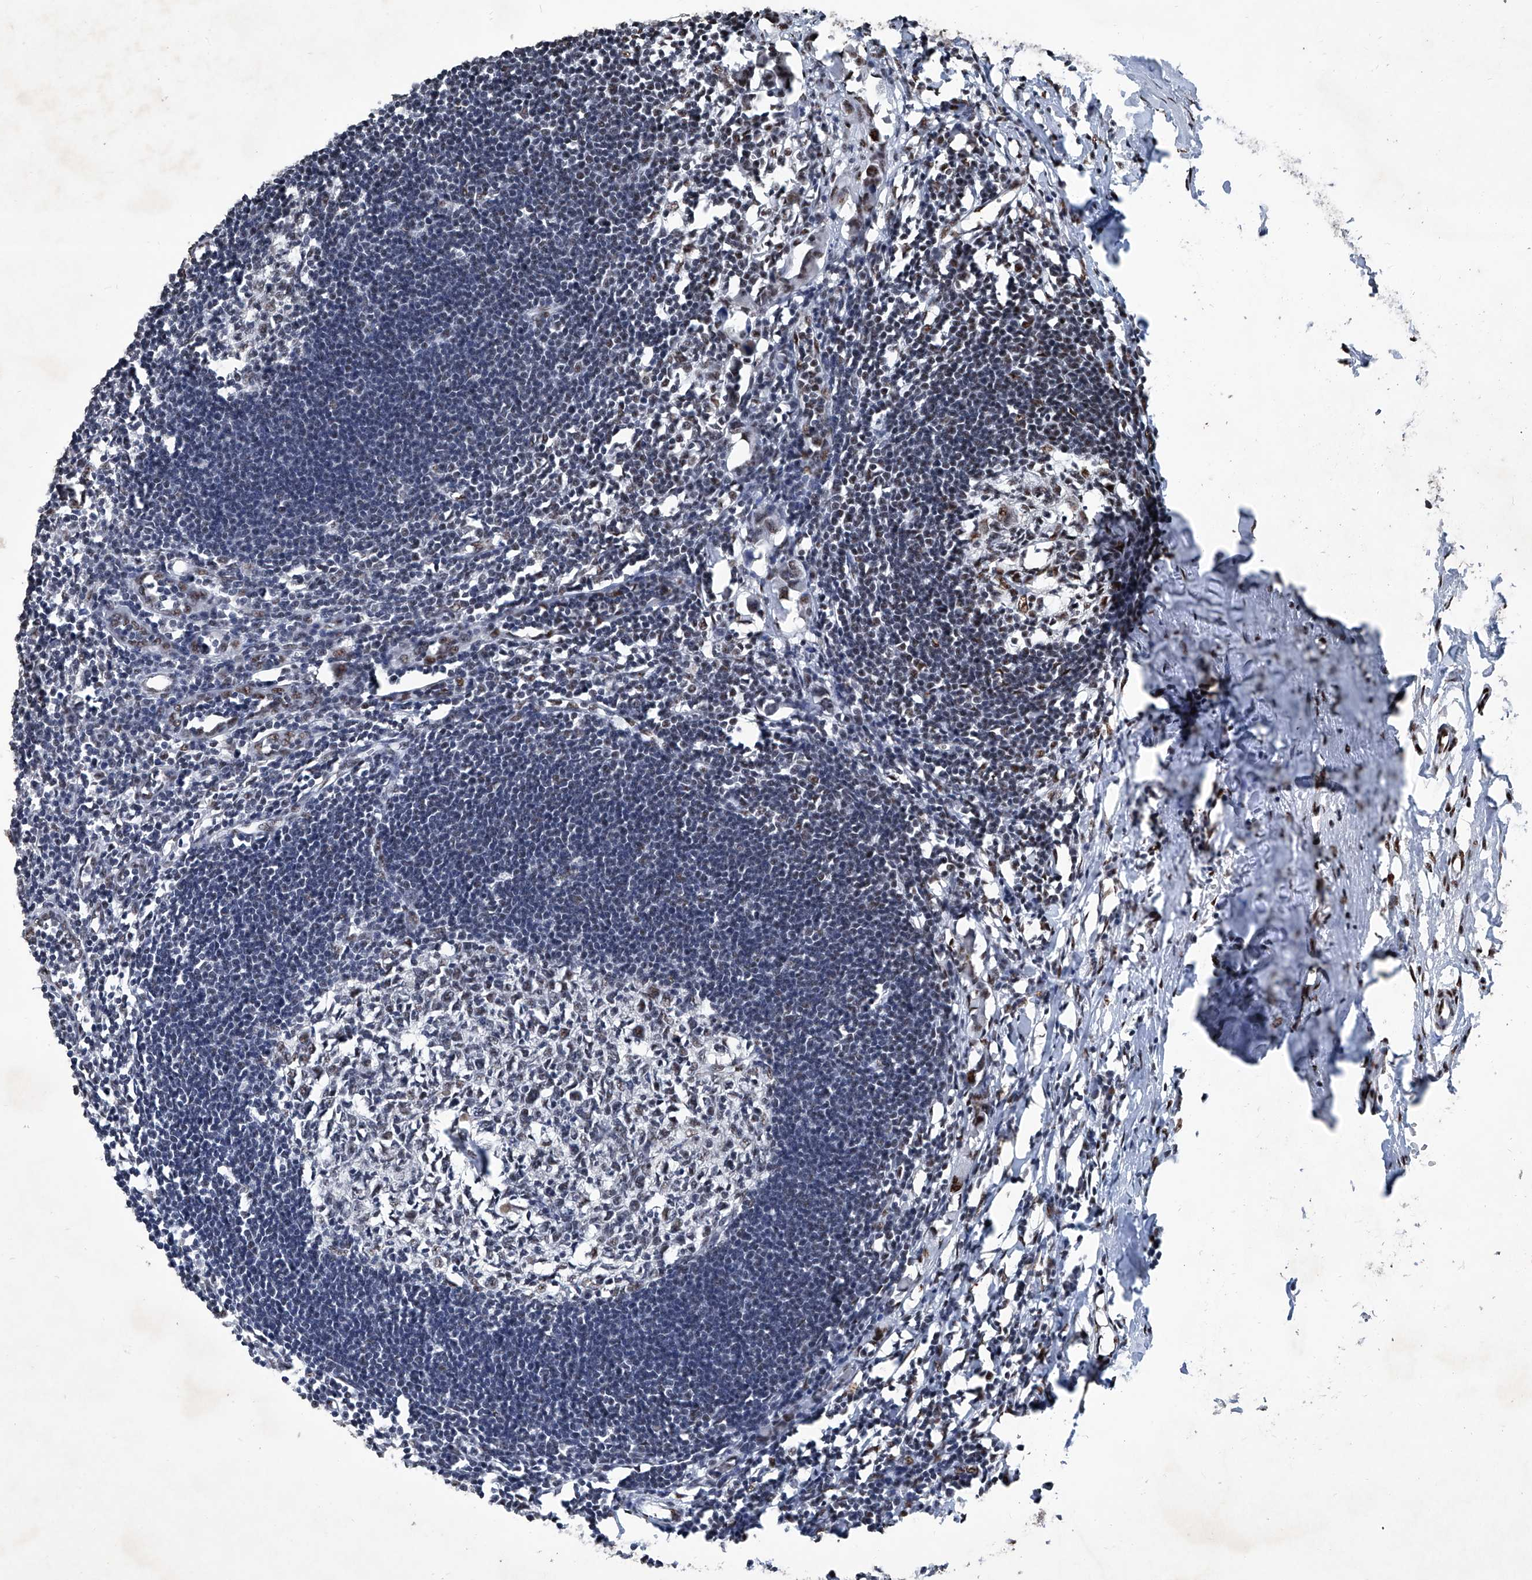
{"staining": {"intensity": "weak", "quantity": "25%-75%", "location": "nuclear"}, "tissue": "lymph node", "cell_type": "Germinal center cells", "image_type": "normal", "snomed": [{"axis": "morphology", "description": "Normal tissue, NOS"}, {"axis": "morphology", "description": "Malignant melanoma, Metastatic site"}, {"axis": "topography", "description": "Lymph node"}], "caption": "The immunohistochemical stain highlights weak nuclear positivity in germinal center cells of unremarkable lymph node. Nuclei are stained in blue.", "gene": "DDX39B", "patient": {"sex": "male", "age": 41}}